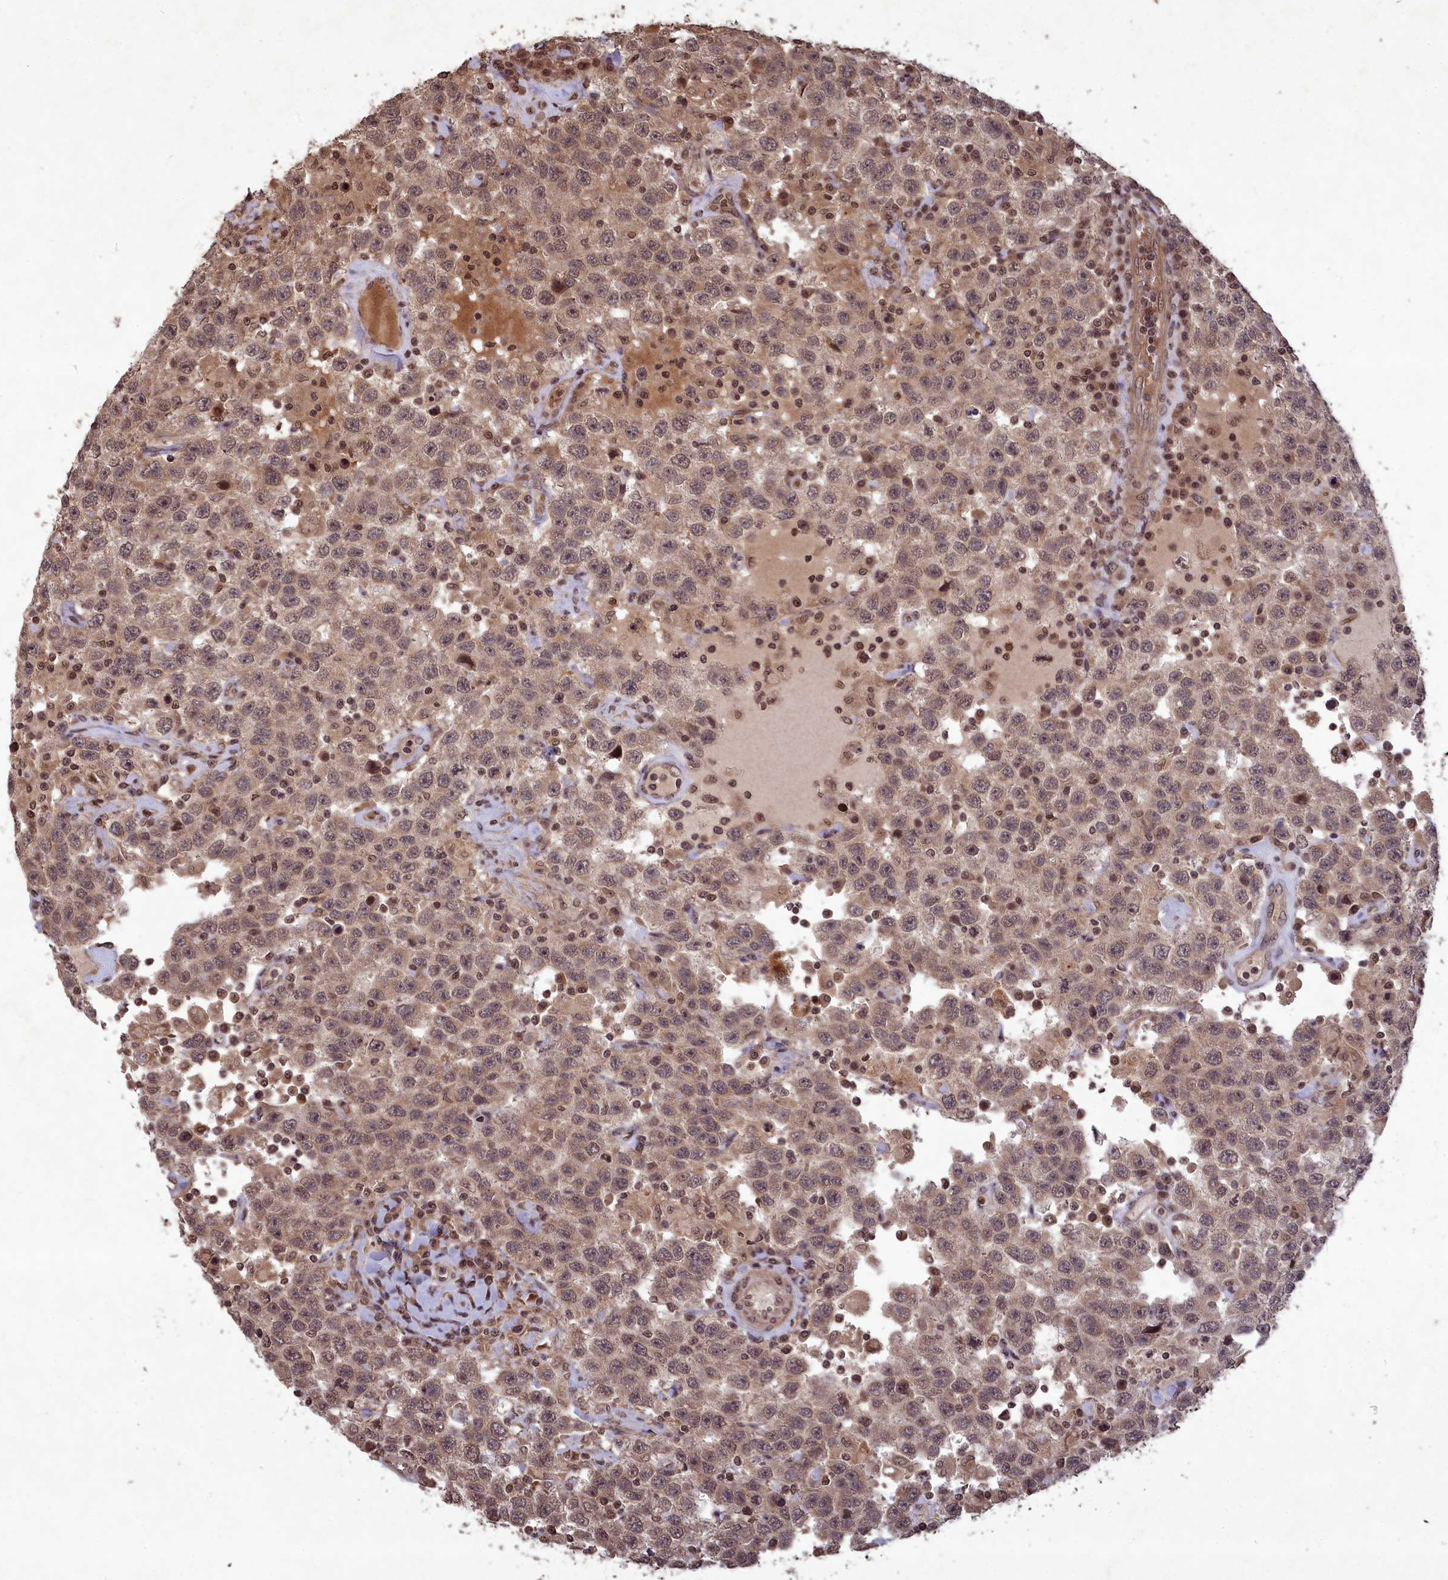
{"staining": {"intensity": "weak", "quantity": ">75%", "location": "cytoplasmic/membranous,nuclear"}, "tissue": "testis cancer", "cell_type": "Tumor cells", "image_type": "cancer", "snomed": [{"axis": "morphology", "description": "Seminoma, NOS"}, {"axis": "topography", "description": "Testis"}], "caption": "Testis seminoma stained with a protein marker displays weak staining in tumor cells.", "gene": "SRMS", "patient": {"sex": "male", "age": 41}}